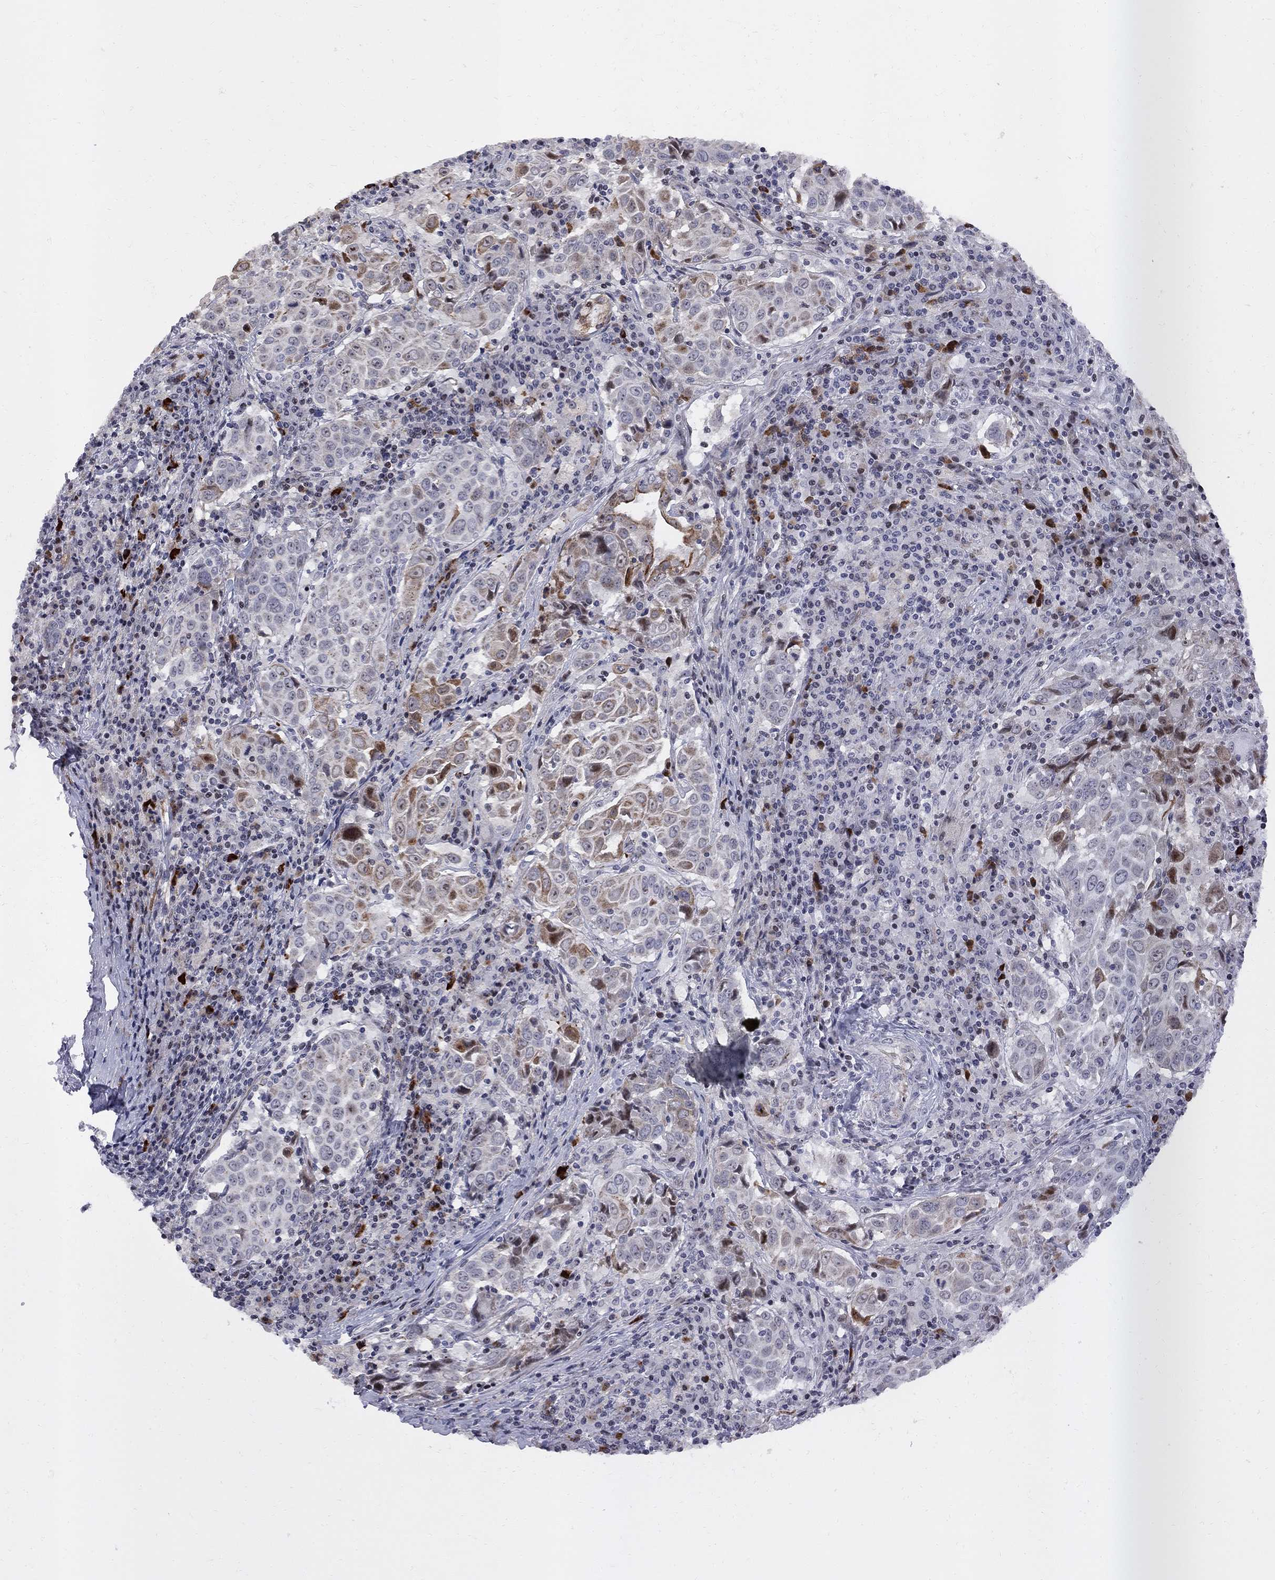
{"staining": {"intensity": "moderate", "quantity": "<25%", "location": "cytoplasmic/membranous,nuclear"}, "tissue": "lung cancer", "cell_type": "Tumor cells", "image_type": "cancer", "snomed": [{"axis": "morphology", "description": "Squamous cell carcinoma, NOS"}, {"axis": "topography", "description": "Lung"}], "caption": "IHC of squamous cell carcinoma (lung) reveals low levels of moderate cytoplasmic/membranous and nuclear staining in about <25% of tumor cells.", "gene": "DHX33", "patient": {"sex": "male", "age": 57}}